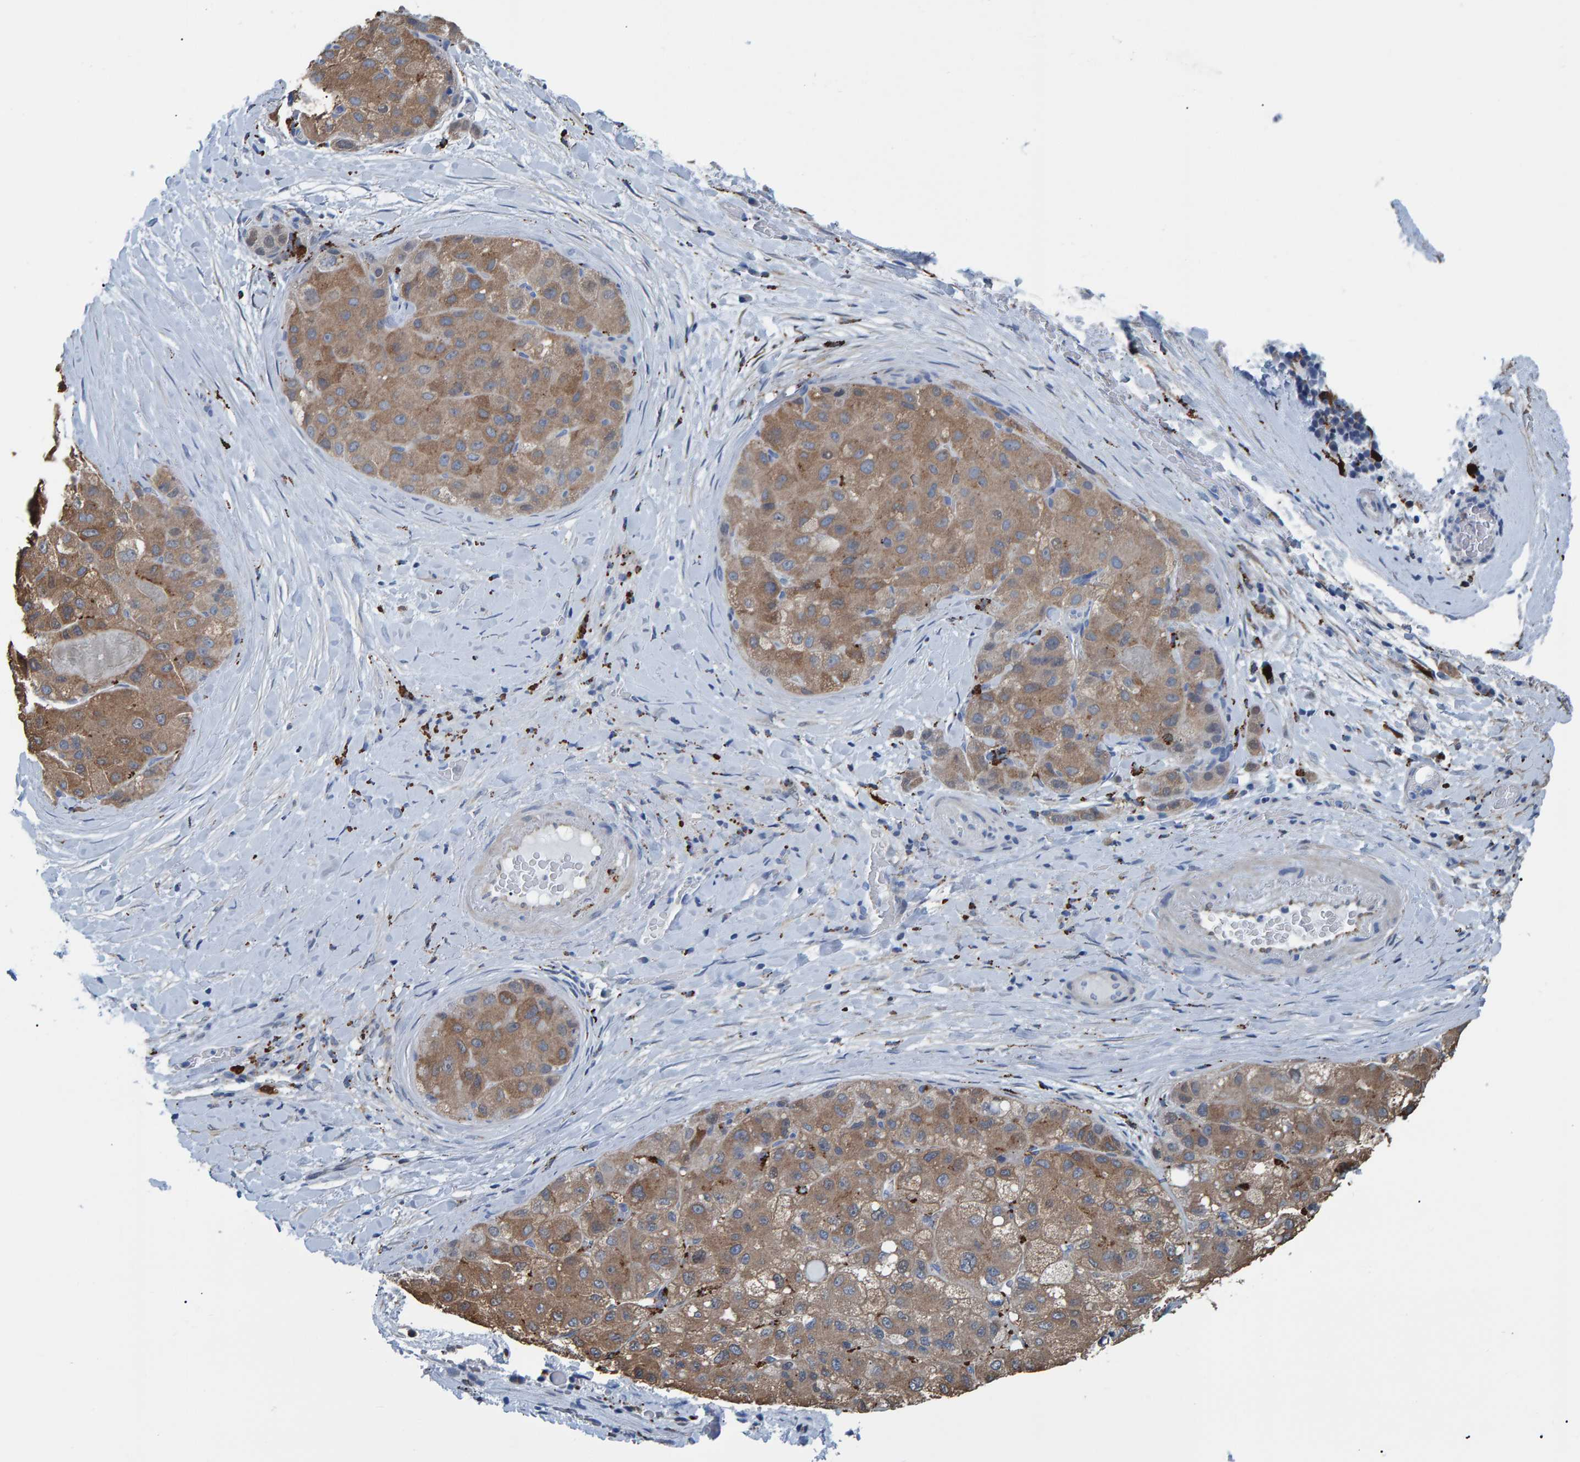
{"staining": {"intensity": "weak", "quantity": ">75%", "location": "cytoplasmic/membranous"}, "tissue": "liver cancer", "cell_type": "Tumor cells", "image_type": "cancer", "snomed": [{"axis": "morphology", "description": "Carcinoma, Hepatocellular, NOS"}, {"axis": "topography", "description": "Liver"}], "caption": "Liver cancer (hepatocellular carcinoma) stained with immunohistochemistry (IHC) exhibits weak cytoplasmic/membranous expression in approximately >75% of tumor cells.", "gene": "IDO1", "patient": {"sex": "male", "age": 80}}